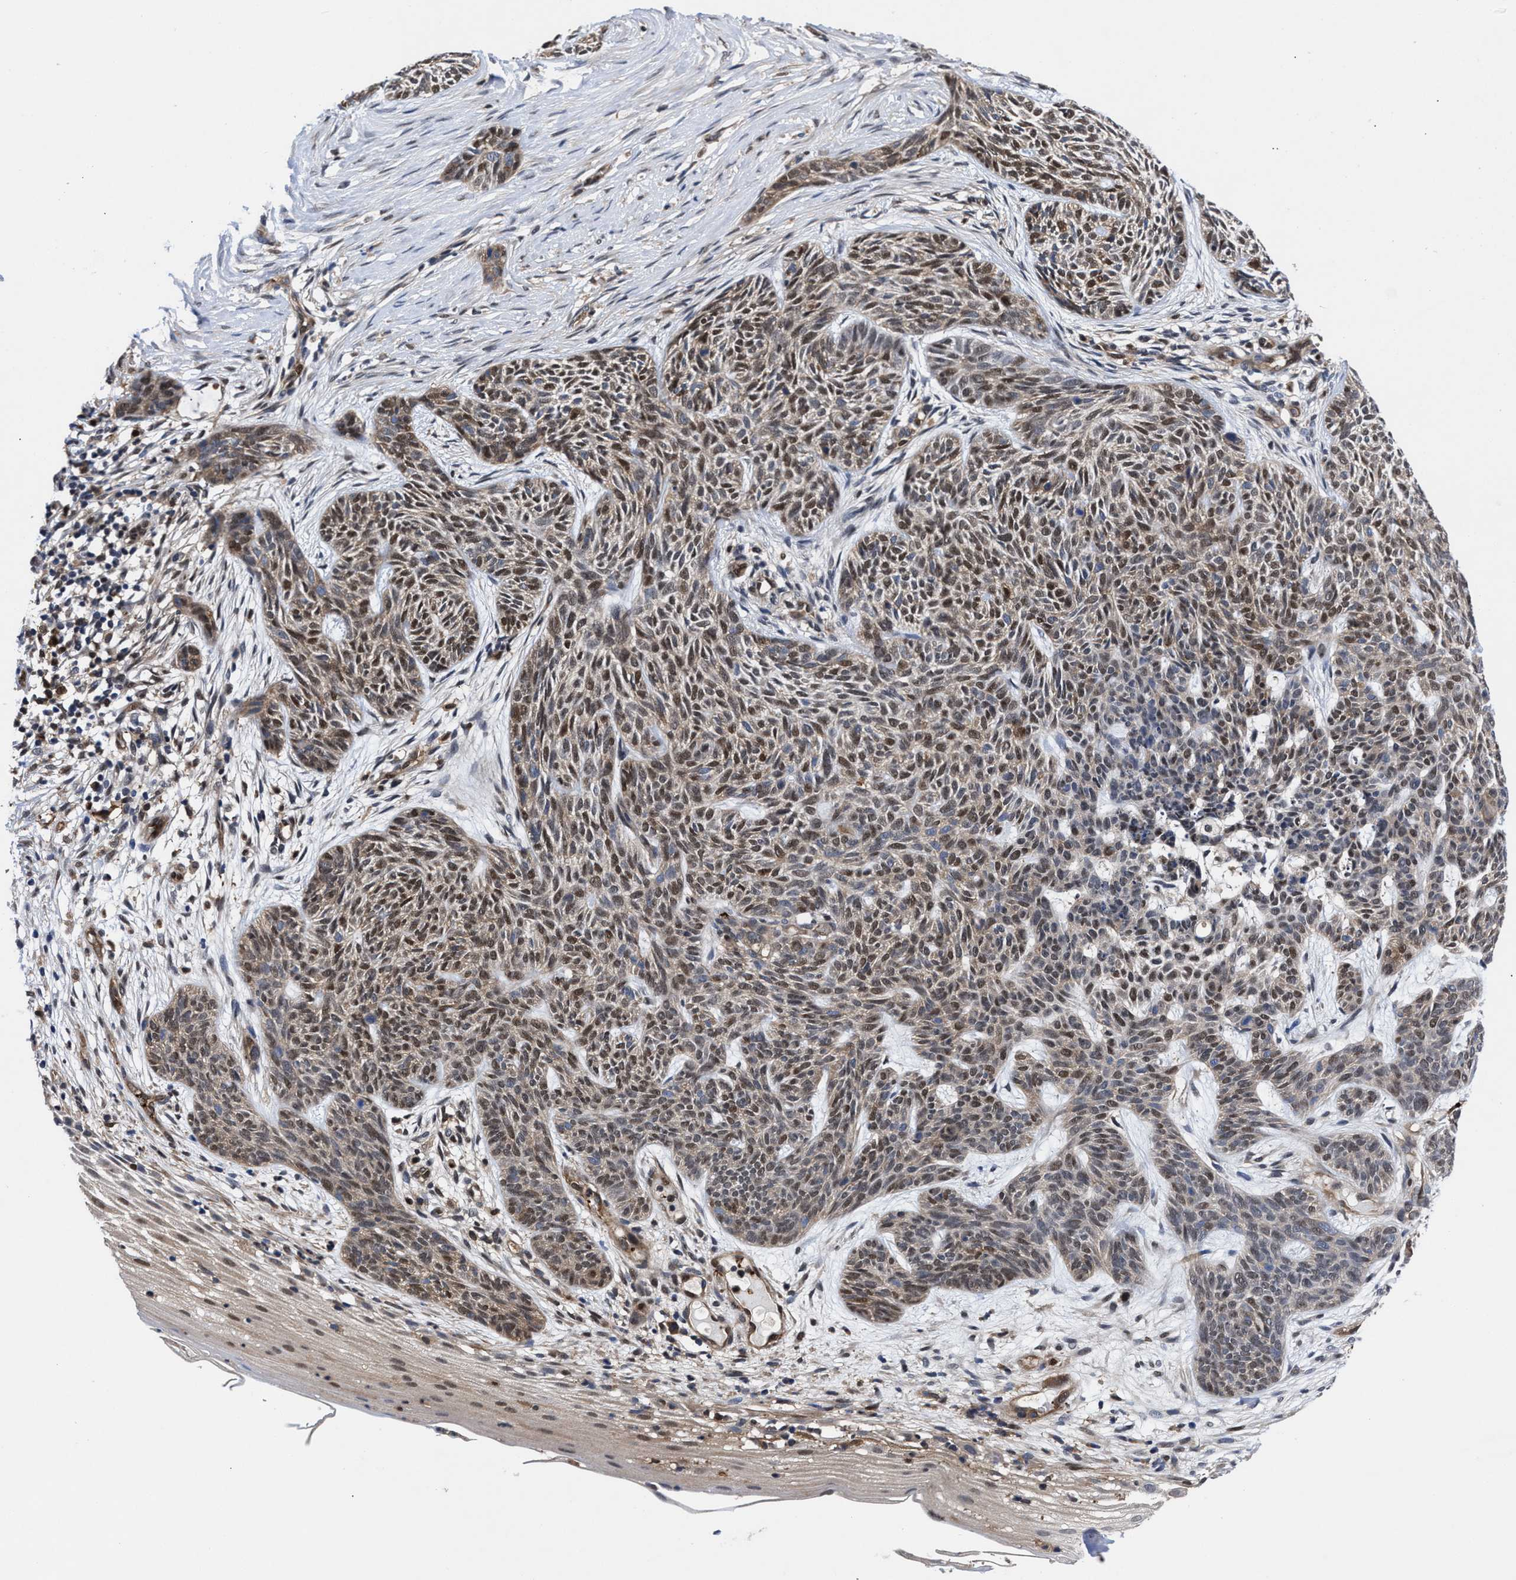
{"staining": {"intensity": "weak", "quantity": "25%-75%", "location": "nuclear"}, "tissue": "skin cancer", "cell_type": "Tumor cells", "image_type": "cancer", "snomed": [{"axis": "morphology", "description": "Basal cell carcinoma"}, {"axis": "topography", "description": "Skin"}], "caption": "Brown immunohistochemical staining in human skin cancer exhibits weak nuclear staining in approximately 25%-75% of tumor cells. (brown staining indicates protein expression, while blue staining denotes nuclei).", "gene": "ACLY", "patient": {"sex": "female", "age": 59}}